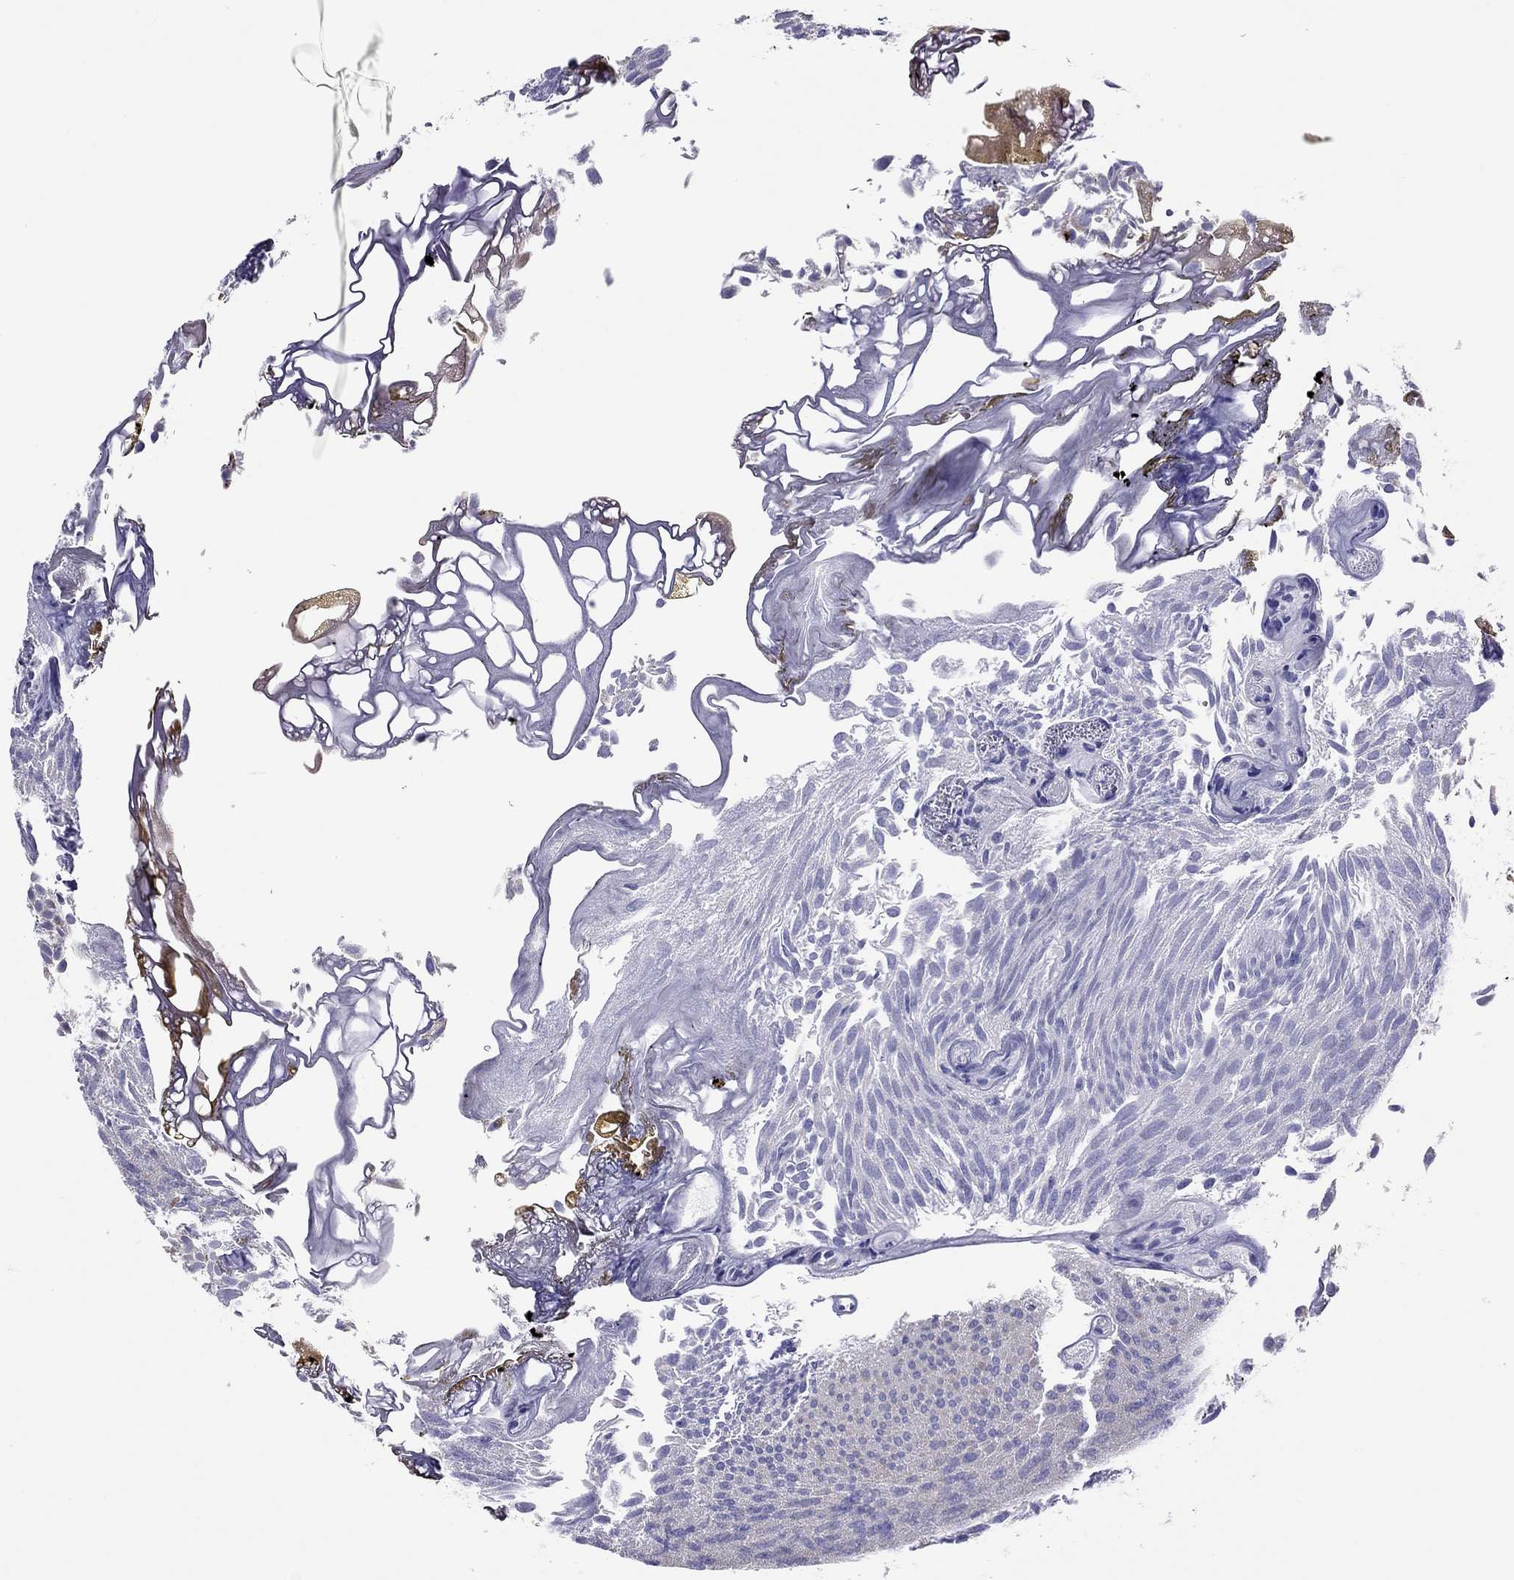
{"staining": {"intensity": "negative", "quantity": "none", "location": "none"}, "tissue": "urothelial cancer", "cell_type": "Tumor cells", "image_type": "cancer", "snomed": [{"axis": "morphology", "description": "Urothelial carcinoma, Low grade"}, {"axis": "topography", "description": "Urinary bladder"}], "caption": "Immunohistochemistry (IHC) micrograph of human urothelial cancer stained for a protein (brown), which shows no positivity in tumor cells. (Brightfield microscopy of DAB (3,3'-diaminobenzidine) IHC at high magnification).", "gene": "COL9A1", "patient": {"sex": "male", "age": 52}}